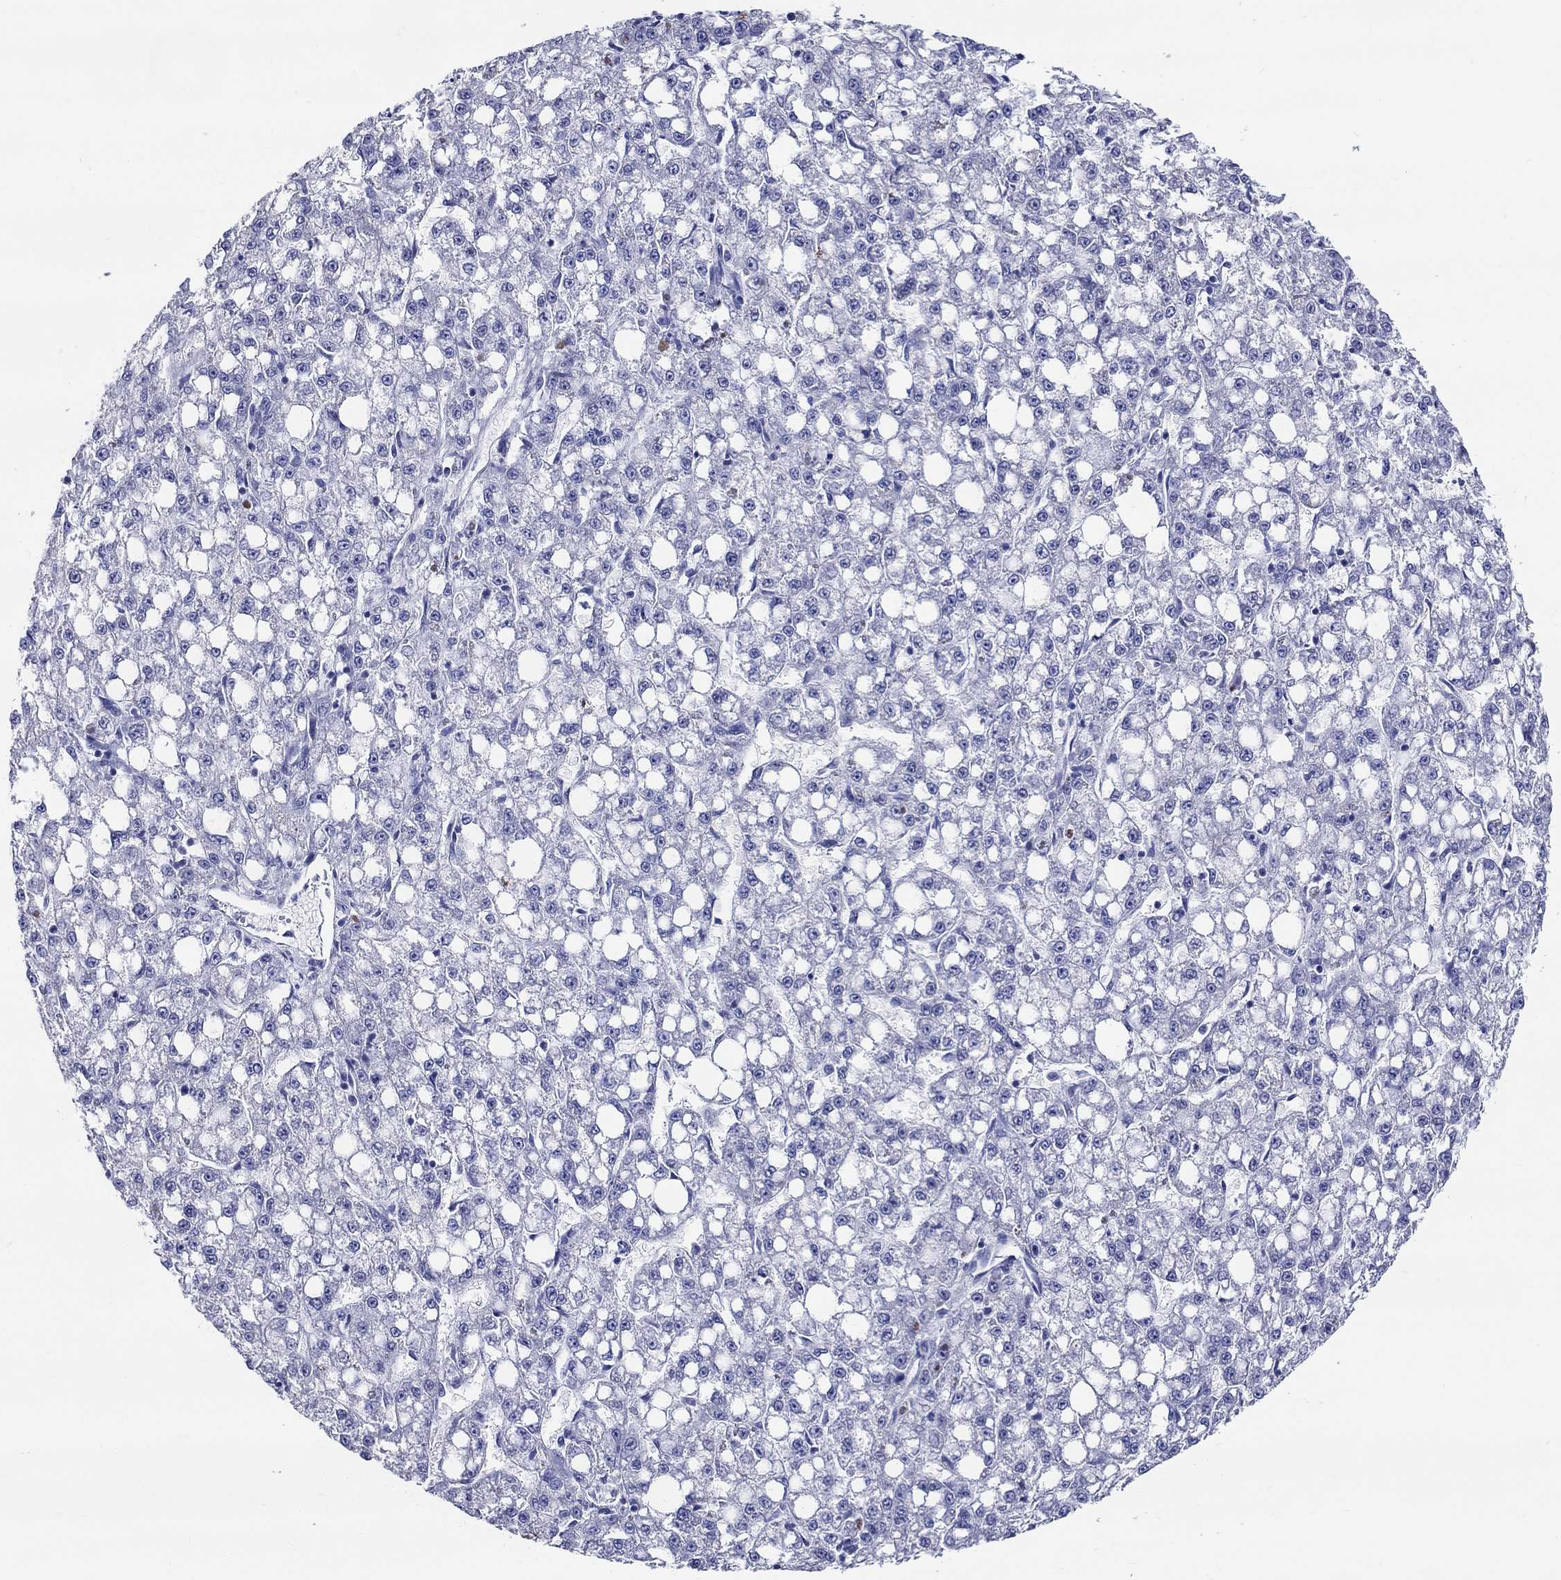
{"staining": {"intensity": "negative", "quantity": "none", "location": "none"}, "tissue": "liver cancer", "cell_type": "Tumor cells", "image_type": "cancer", "snomed": [{"axis": "morphology", "description": "Carcinoma, Hepatocellular, NOS"}, {"axis": "topography", "description": "Liver"}], "caption": "The IHC image has no significant positivity in tumor cells of liver cancer (hepatocellular carcinoma) tissue. (DAB (3,3'-diaminobenzidine) IHC, high magnification).", "gene": "CRYGS", "patient": {"sex": "female", "age": 65}}